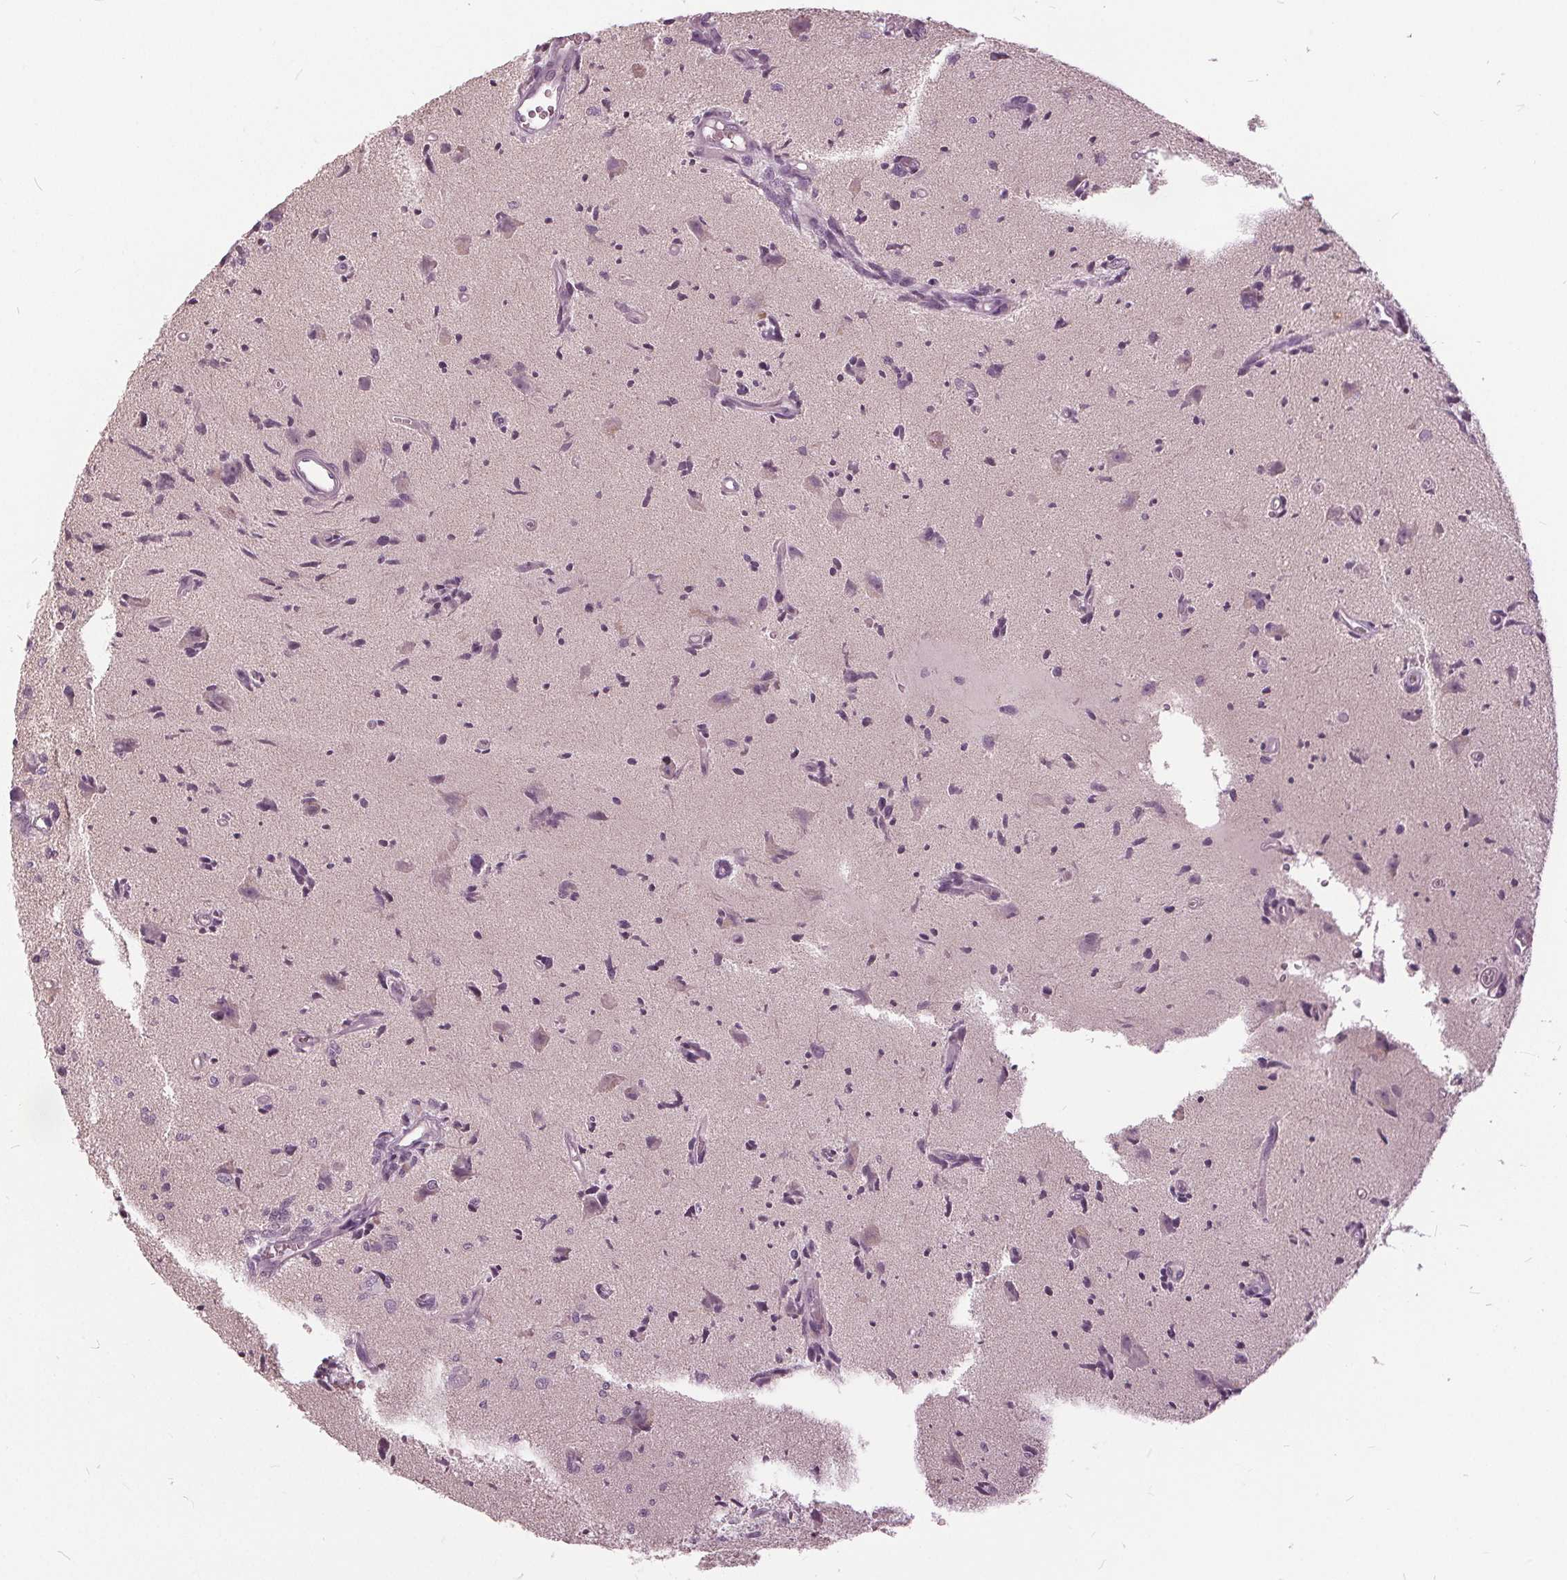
{"staining": {"intensity": "negative", "quantity": "none", "location": "none"}, "tissue": "glioma", "cell_type": "Tumor cells", "image_type": "cancer", "snomed": [{"axis": "morphology", "description": "Glioma, malignant, High grade"}, {"axis": "topography", "description": "Brain"}], "caption": "IHC micrograph of neoplastic tissue: human glioma stained with DAB (3,3'-diaminobenzidine) exhibits no significant protein staining in tumor cells.", "gene": "KLK13", "patient": {"sex": "male", "age": 67}}